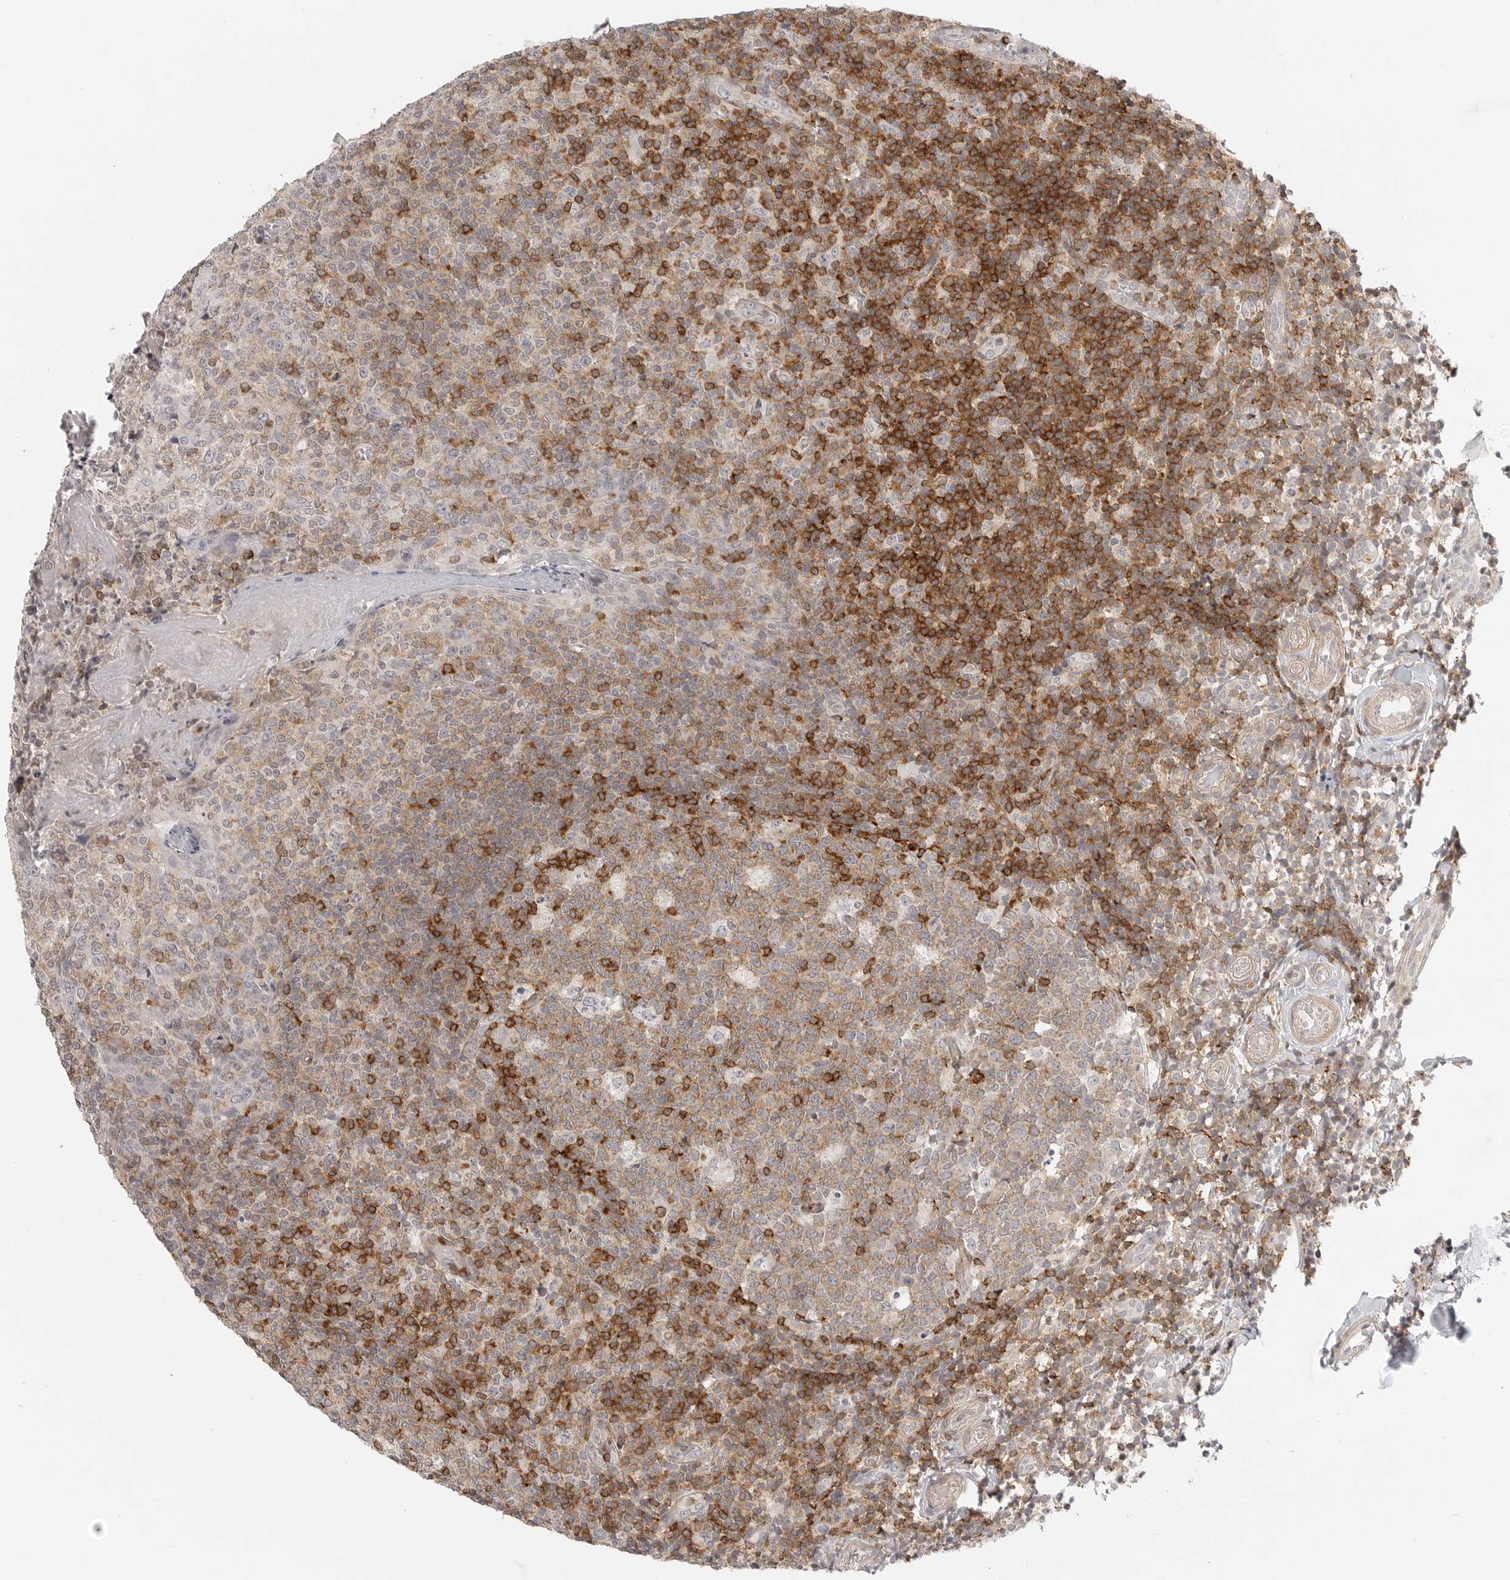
{"staining": {"intensity": "moderate", "quantity": ">75%", "location": "cytoplasmic/membranous"}, "tissue": "tonsil", "cell_type": "Germinal center cells", "image_type": "normal", "snomed": [{"axis": "morphology", "description": "Normal tissue, NOS"}, {"axis": "topography", "description": "Tonsil"}], "caption": "Immunohistochemical staining of benign human tonsil displays medium levels of moderate cytoplasmic/membranous positivity in about >75% of germinal center cells.", "gene": "SH3KBP1", "patient": {"sex": "female", "age": 19}}